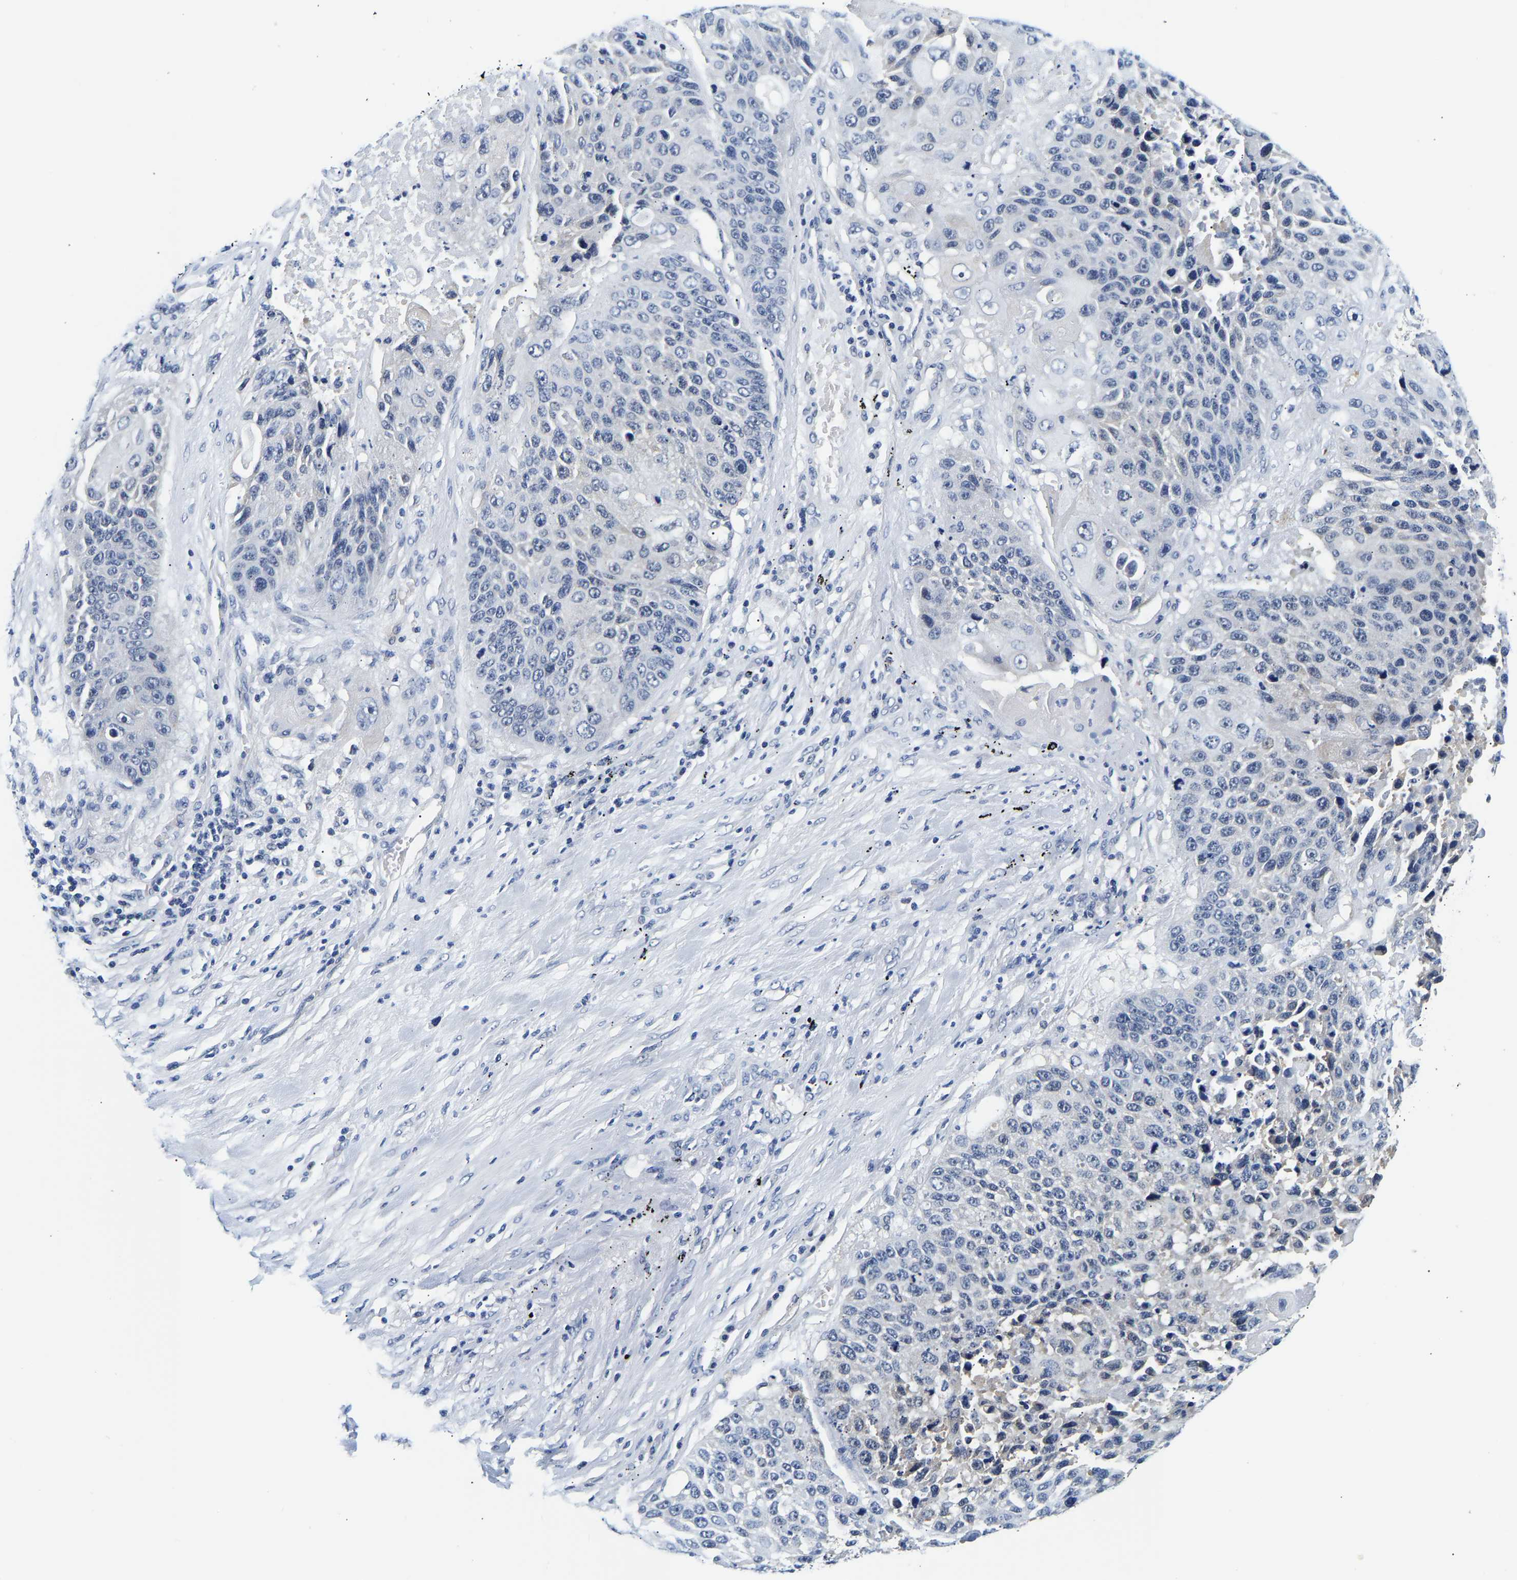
{"staining": {"intensity": "negative", "quantity": "none", "location": "none"}, "tissue": "lung cancer", "cell_type": "Tumor cells", "image_type": "cancer", "snomed": [{"axis": "morphology", "description": "Squamous cell carcinoma, NOS"}, {"axis": "topography", "description": "Lung"}], "caption": "IHC of lung cancer displays no positivity in tumor cells.", "gene": "UCHL3", "patient": {"sex": "male", "age": 61}}